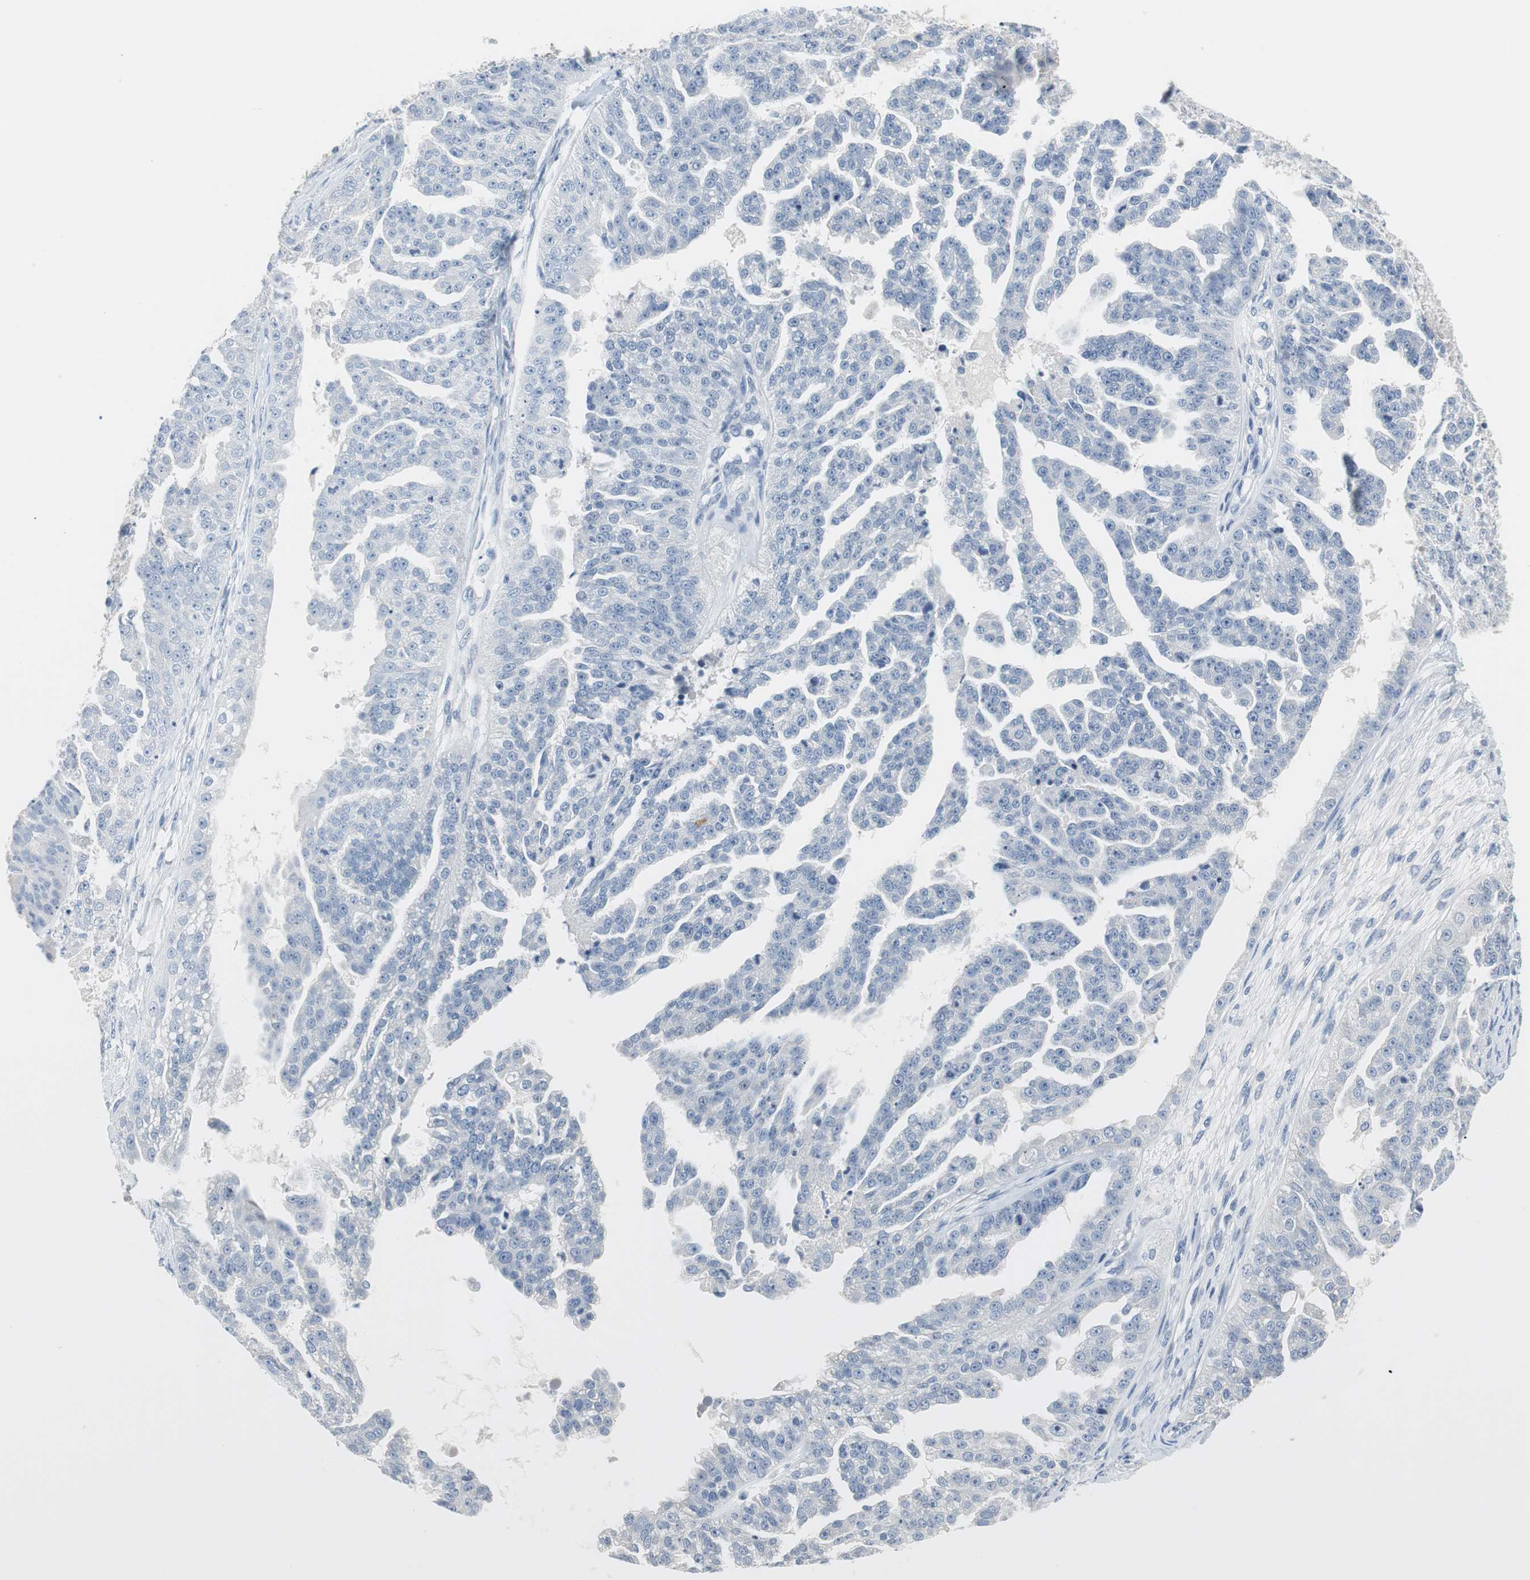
{"staining": {"intensity": "negative", "quantity": "none", "location": "none"}, "tissue": "ovarian cancer", "cell_type": "Tumor cells", "image_type": "cancer", "snomed": [{"axis": "morphology", "description": "Carcinoma, NOS"}, {"axis": "topography", "description": "Soft tissue"}, {"axis": "topography", "description": "Ovary"}], "caption": "The immunohistochemistry (IHC) photomicrograph has no significant staining in tumor cells of carcinoma (ovarian) tissue. (Stains: DAB immunohistochemistry (IHC) with hematoxylin counter stain, Microscopy: brightfield microscopy at high magnification).", "gene": "GLCCI1", "patient": {"sex": "female", "age": 54}}